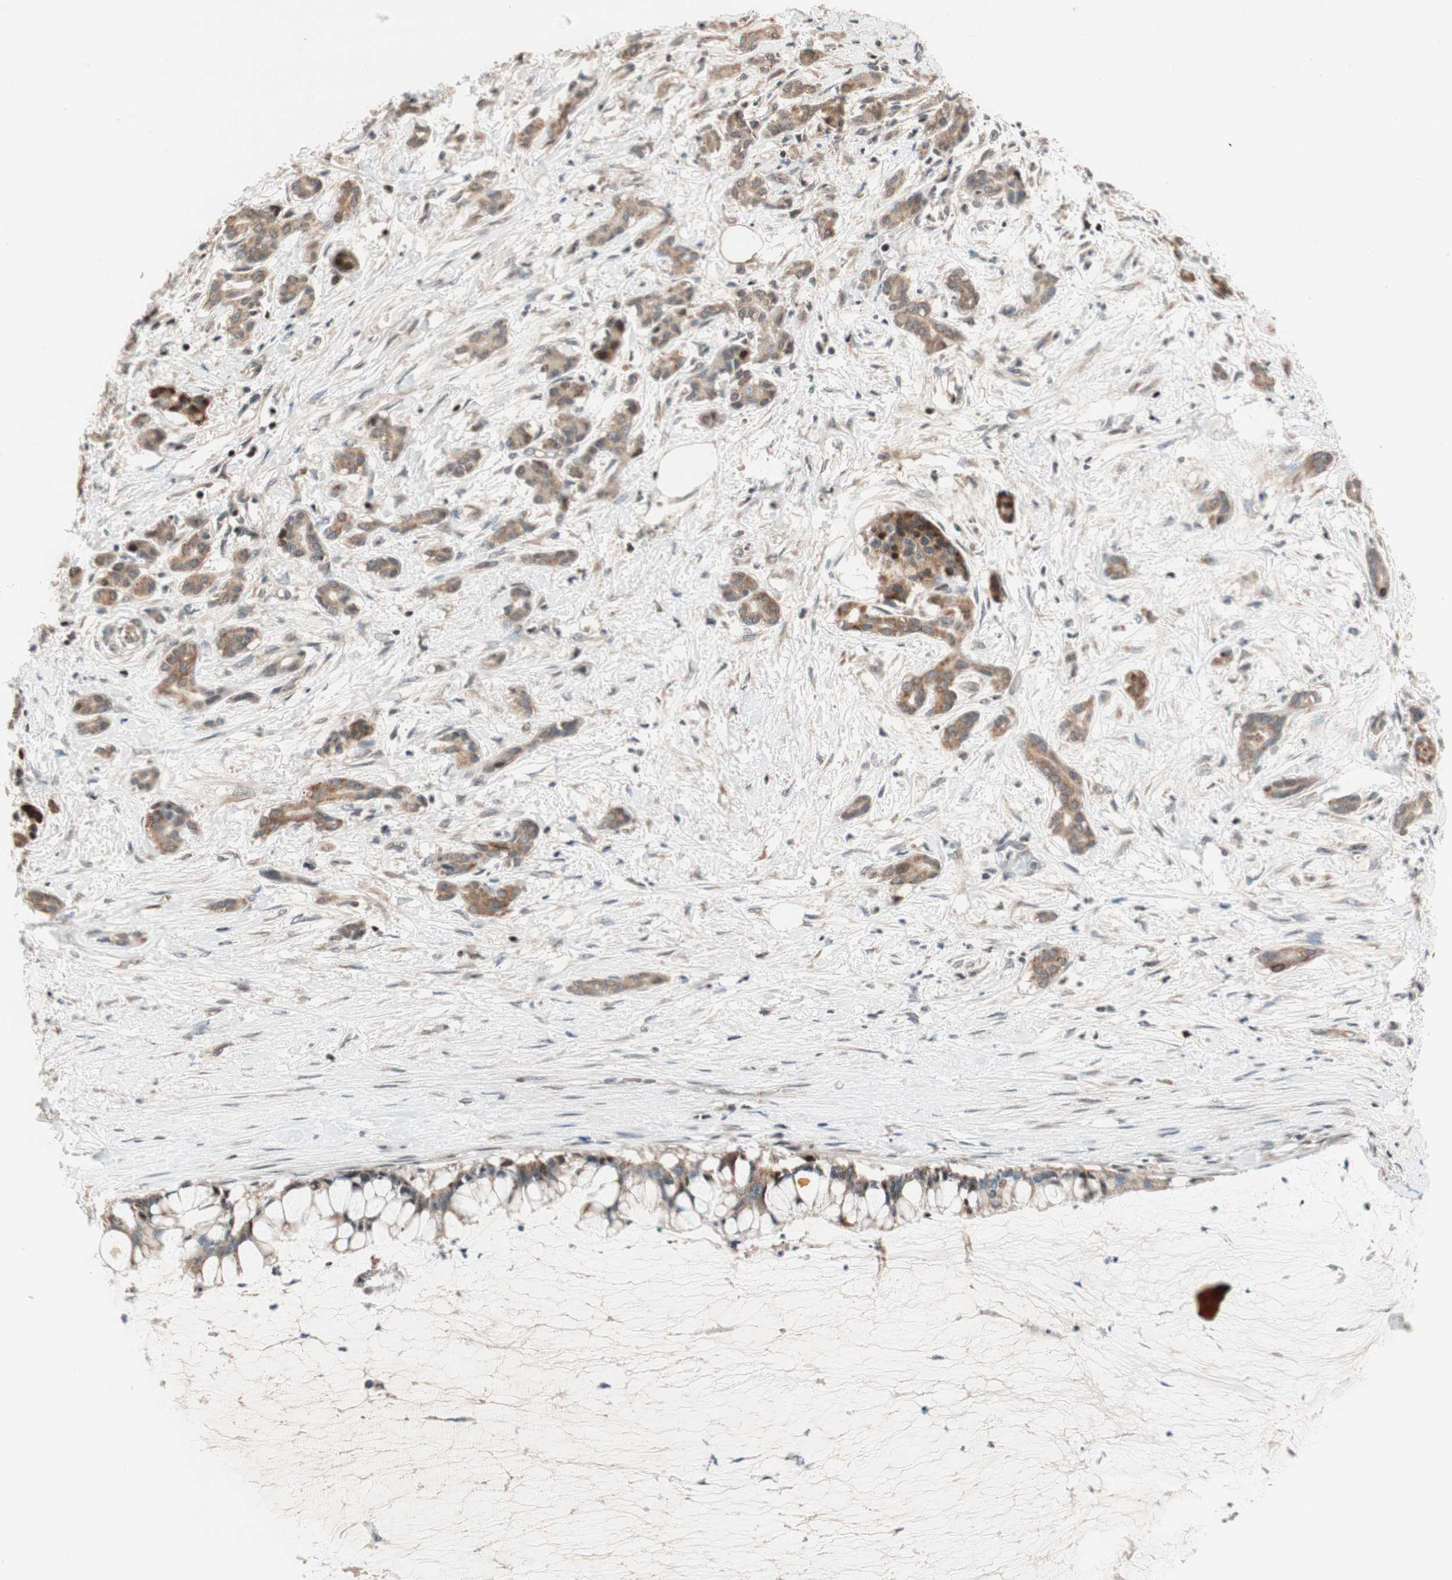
{"staining": {"intensity": "moderate", "quantity": ">75%", "location": "cytoplasmic/membranous"}, "tissue": "pancreatic cancer", "cell_type": "Tumor cells", "image_type": "cancer", "snomed": [{"axis": "morphology", "description": "Adenocarcinoma, NOS"}, {"axis": "topography", "description": "Pancreas"}], "caption": "Human pancreatic cancer (adenocarcinoma) stained for a protein (brown) shows moderate cytoplasmic/membranous positive staining in about >75% of tumor cells.", "gene": "HECW1", "patient": {"sex": "male", "age": 41}}